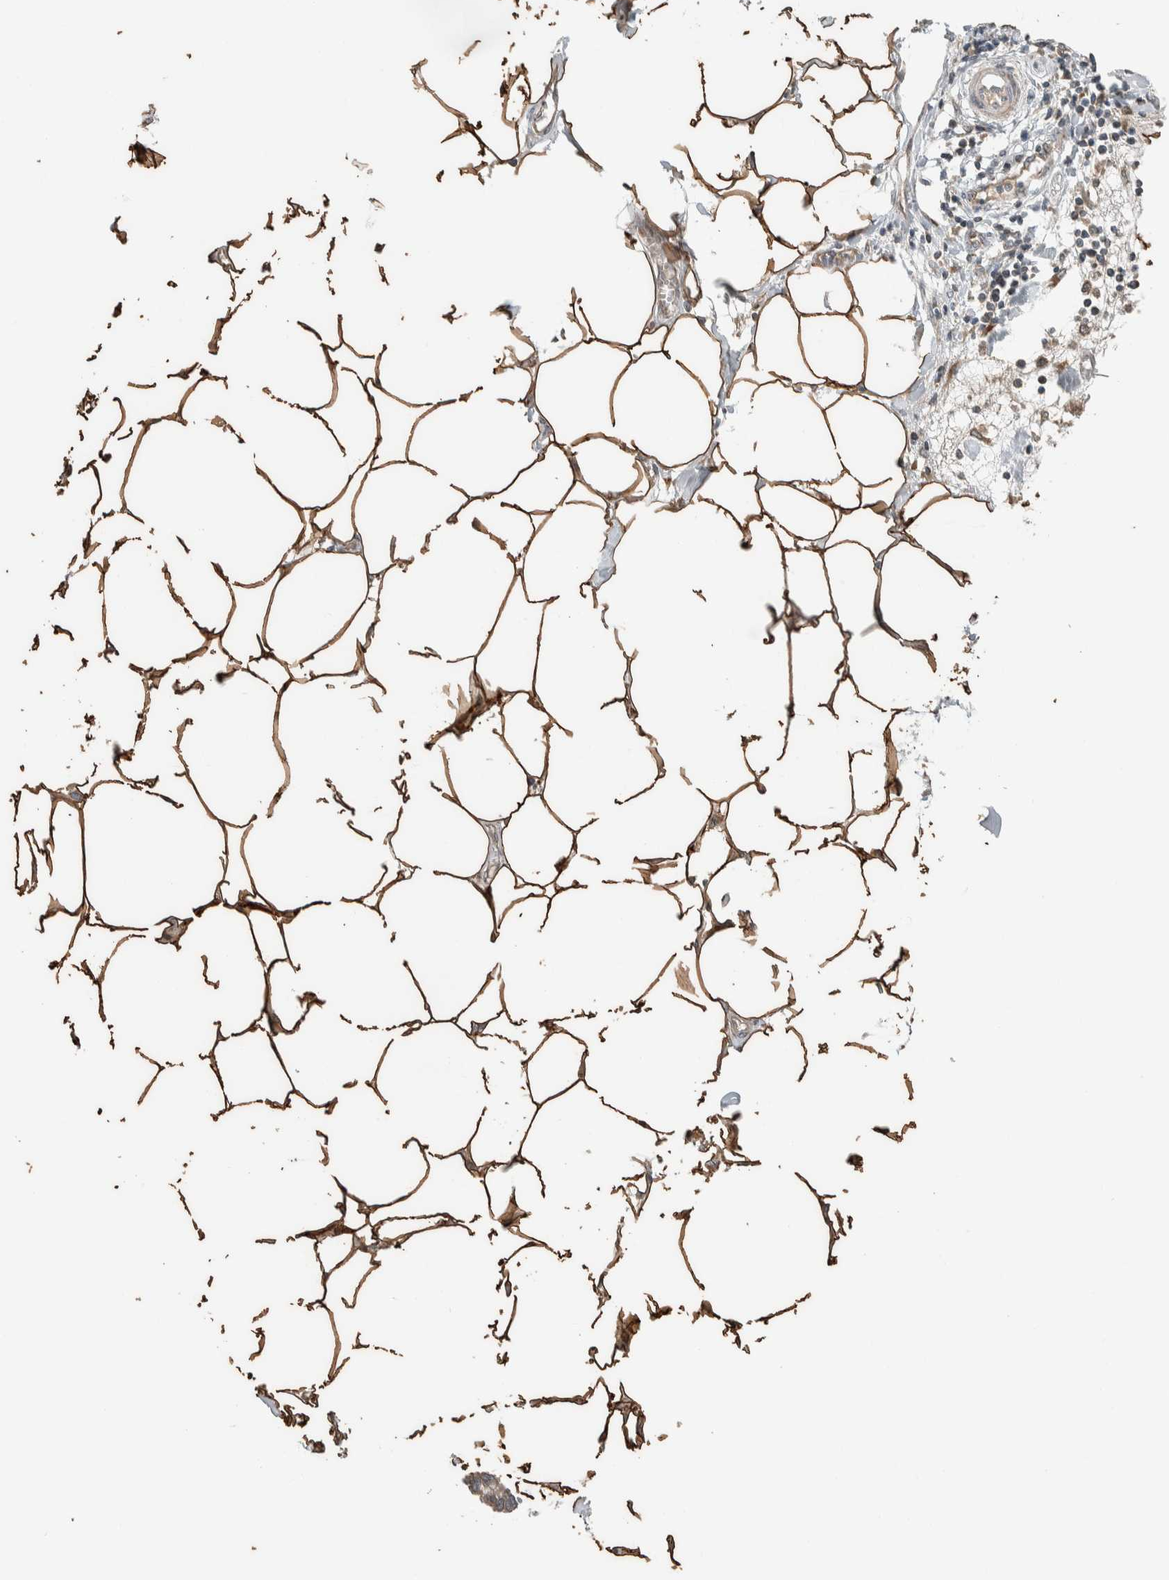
{"staining": {"intensity": "strong", "quantity": ">75%", "location": "cytoplasmic/membranous"}, "tissue": "adipose tissue", "cell_type": "Adipocytes", "image_type": "normal", "snomed": [{"axis": "morphology", "description": "Normal tissue, NOS"}, {"axis": "morphology", "description": "Adenocarcinoma, NOS"}, {"axis": "topography", "description": "Colon"}, {"axis": "topography", "description": "Peripheral nerve tissue"}], "caption": "Adipose tissue stained with immunohistochemistry (IHC) demonstrates strong cytoplasmic/membranous staining in approximately >75% of adipocytes.", "gene": "NBR1", "patient": {"sex": "male", "age": 14}}